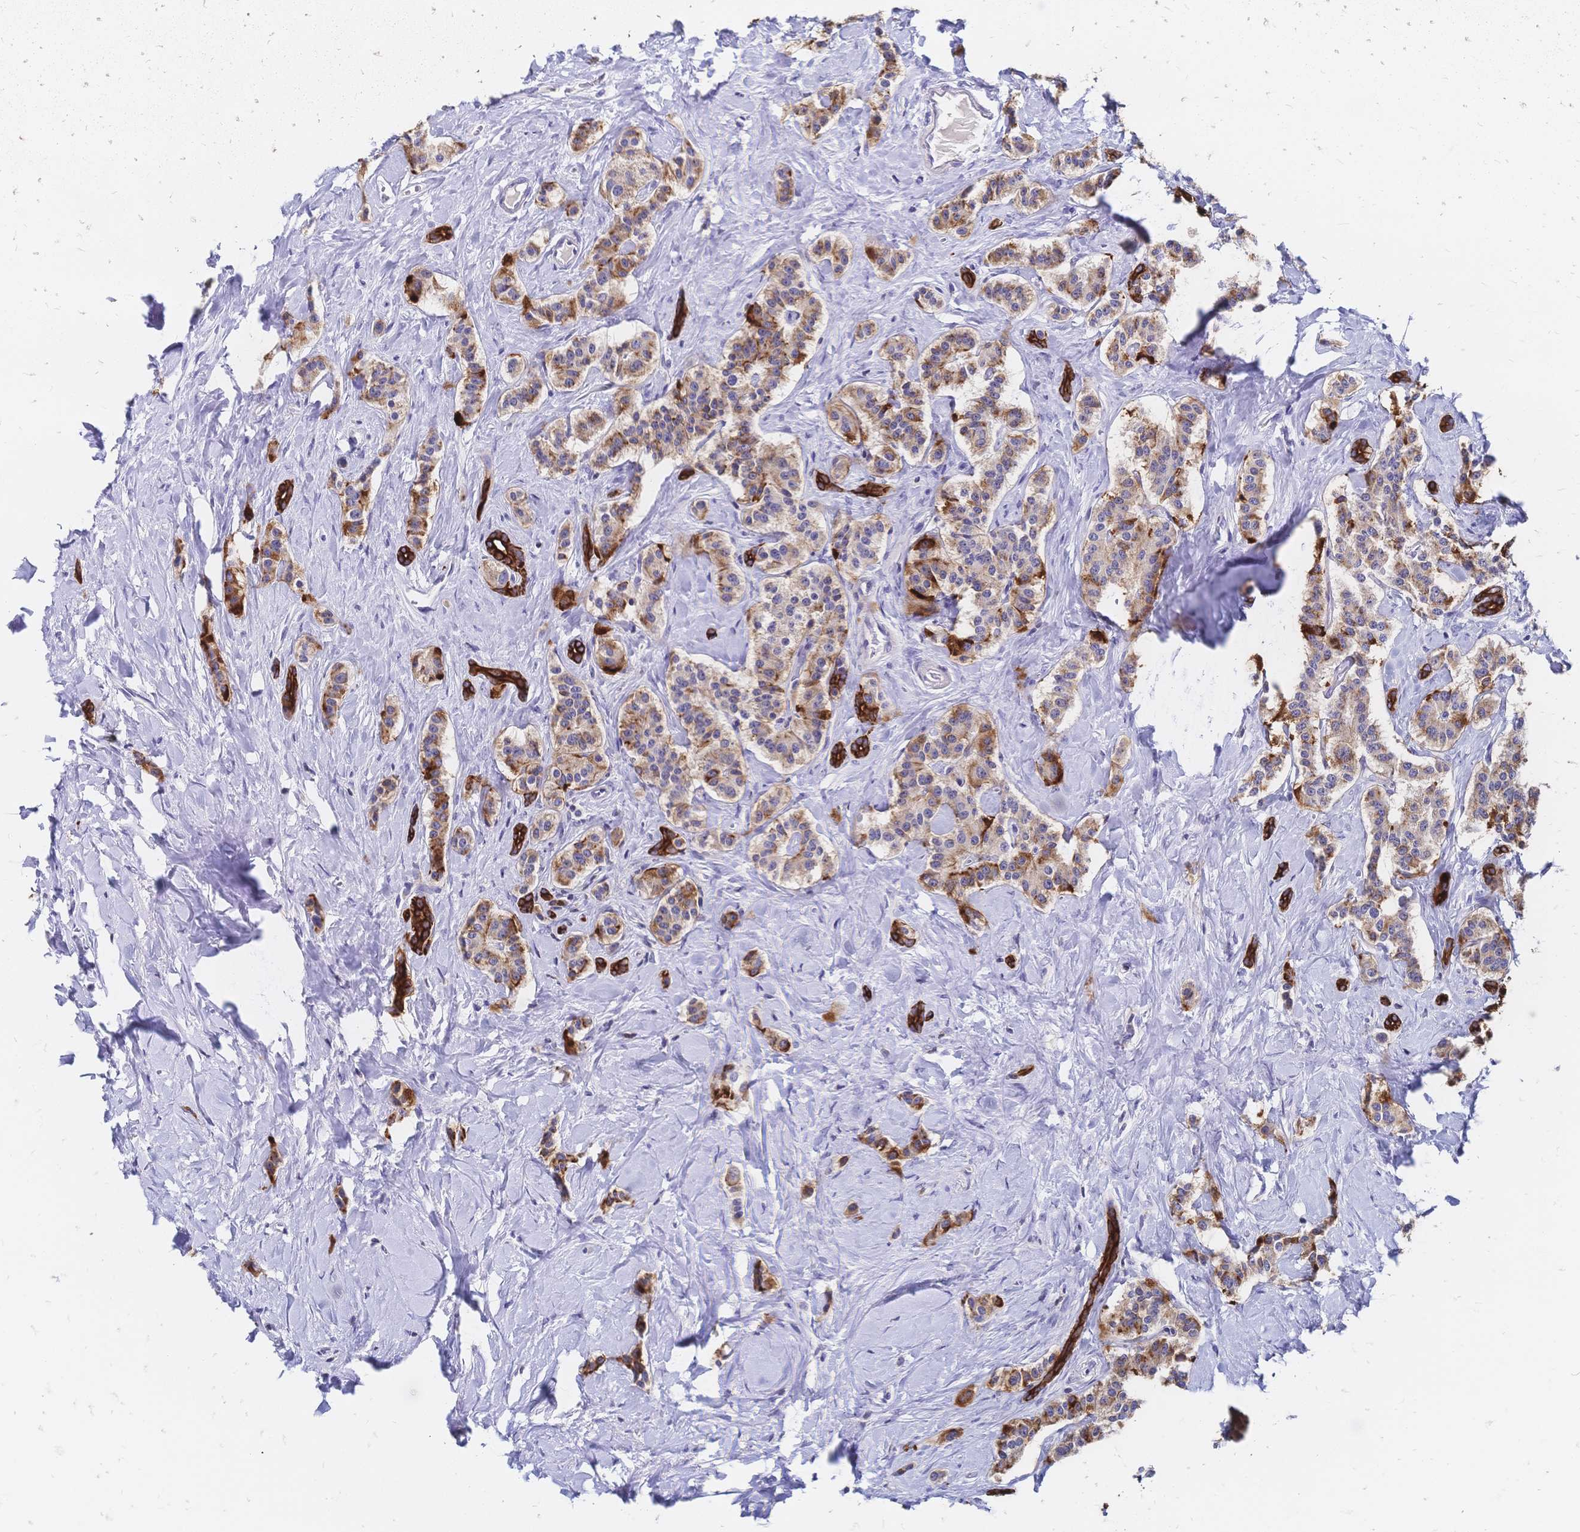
{"staining": {"intensity": "strong", "quantity": "25%-75%", "location": "cytoplasmic/membranous"}, "tissue": "carcinoid", "cell_type": "Tumor cells", "image_type": "cancer", "snomed": [{"axis": "morphology", "description": "Normal tissue, NOS"}, {"axis": "morphology", "description": "Carcinoid, malignant, NOS"}, {"axis": "topography", "description": "Pancreas"}], "caption": "Carcinoid stained with IHC reveals strong cytoplasmic/membranous staining in about 25%-75% of tumor cells.", "gene": "DTNB", "patient": {"sex": "male", "age": 36}}